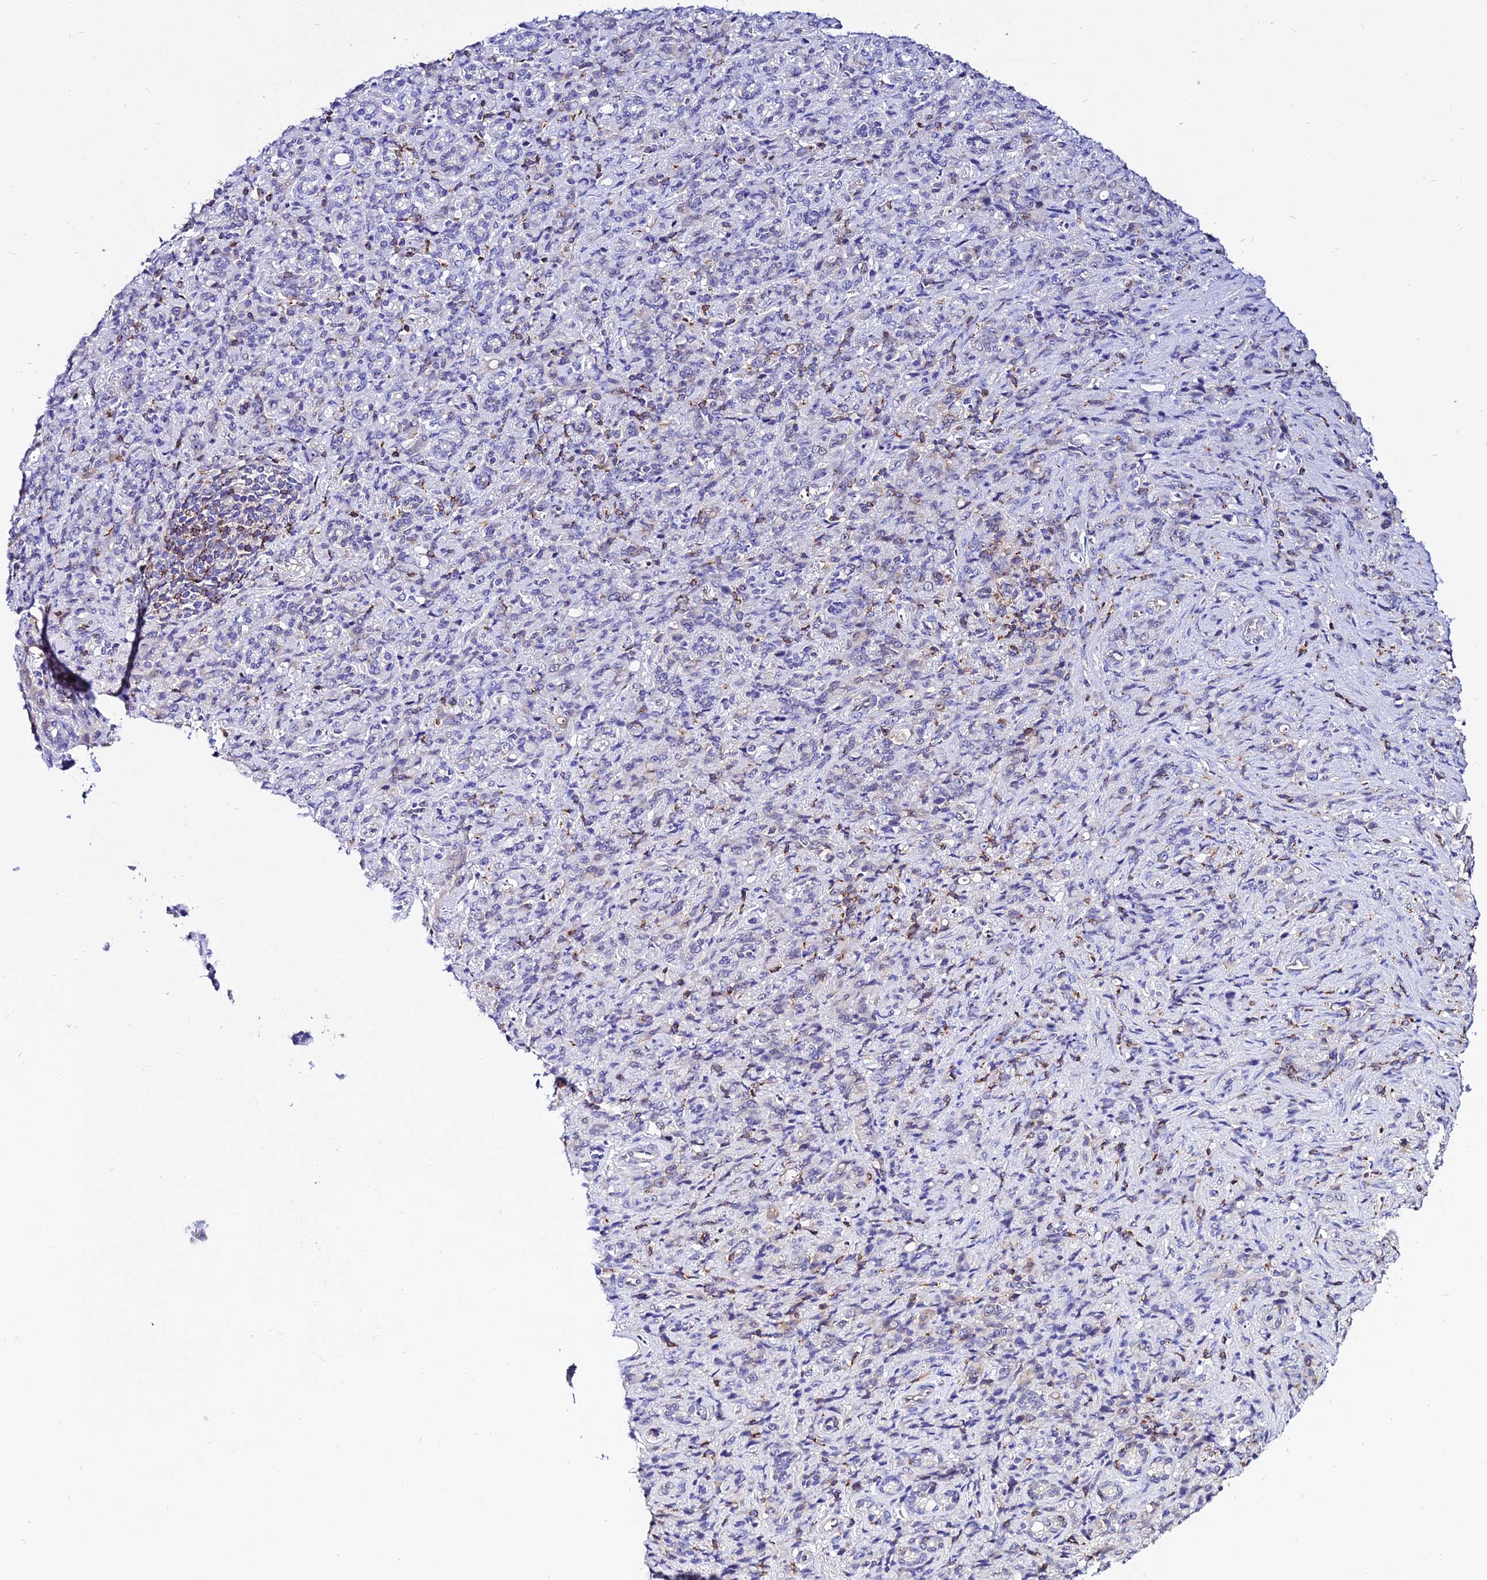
{"staining": {"intensity": "negative", "quantity": "none", "location": "none"}, "tissue": "stomach cancer", "cell_type": "Tumor cells", "image_type": "cancer", "snomed": [{"axis": "morphology", "description": "Adenocarcinoma, NOS"}, {"axis": "topography", "description": "Stomach"}], "caption": "A photomicrograph of human stomach adenocarcinoma is negative for staining in tumor cells. (DAB IHC with hematoxylin counter stain).", "gene": "S100A16", "patient": {"sex": "female", "age": 79}}